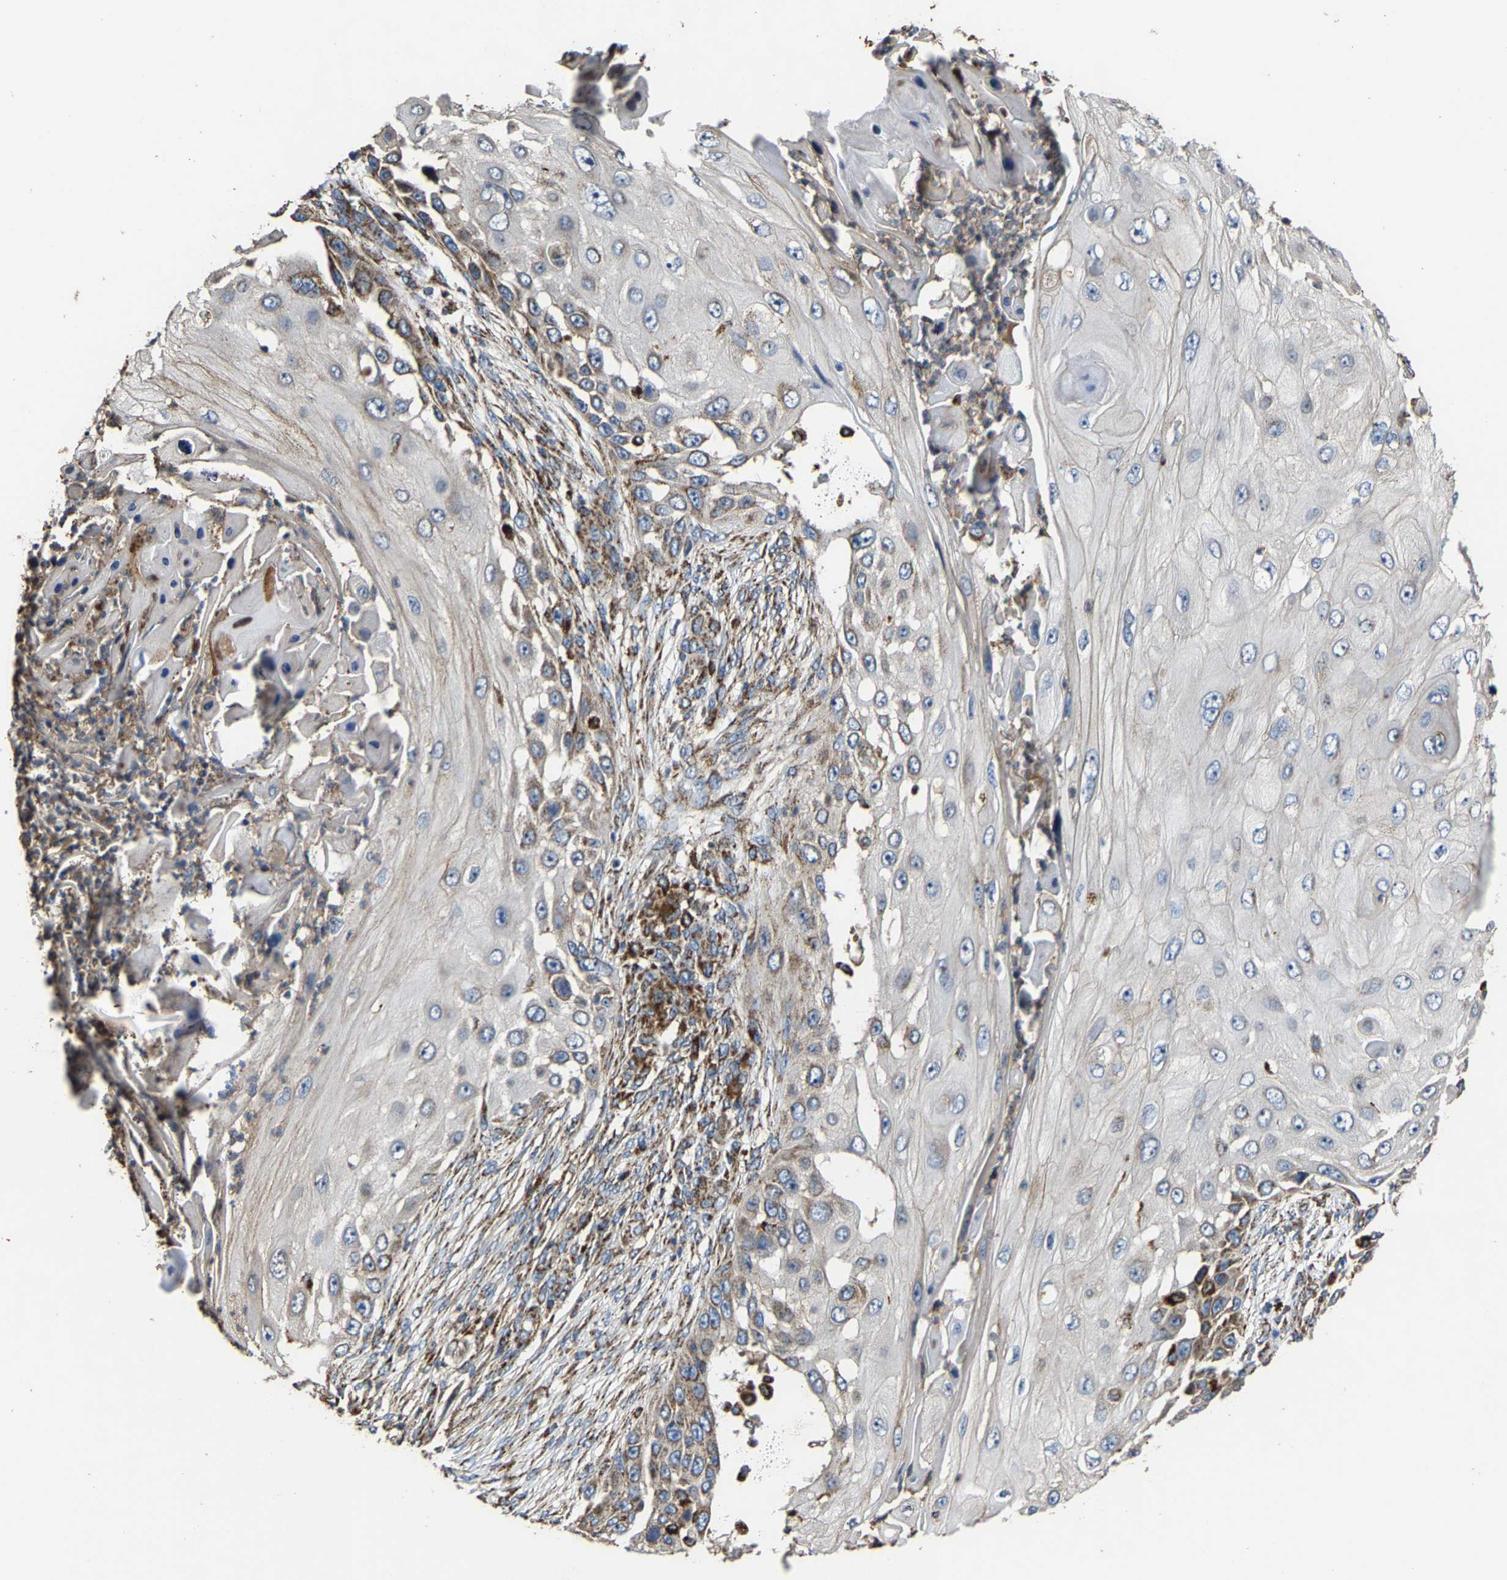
{"staining": {"intensity": "moderate", "quantity": "<25%", "location": "cytoplasmic/membranous"}, "tissue": "skin cancer", "cell_type": "Tumor cells", "image_type": "cancer", "snomed": [{"axis": "morphology", "description": "Squamous cell carcinoma, NOS"}, {"axis": "topography", "description": "Skin"}], "caption": "A low amount of moderate cytoplasmic/membranous positivity is present in about <25% of tumor cells in skin cancer (squamous cell carcinoma) tissue. Using DAB (3,3'-diaminobenzidine) (brown) and hematoxylin (blue) stains, captured at high magnification using brightfield microscopy.", "gene": "NDUFV3", "patient": {"sex": "female", "age": 44}}